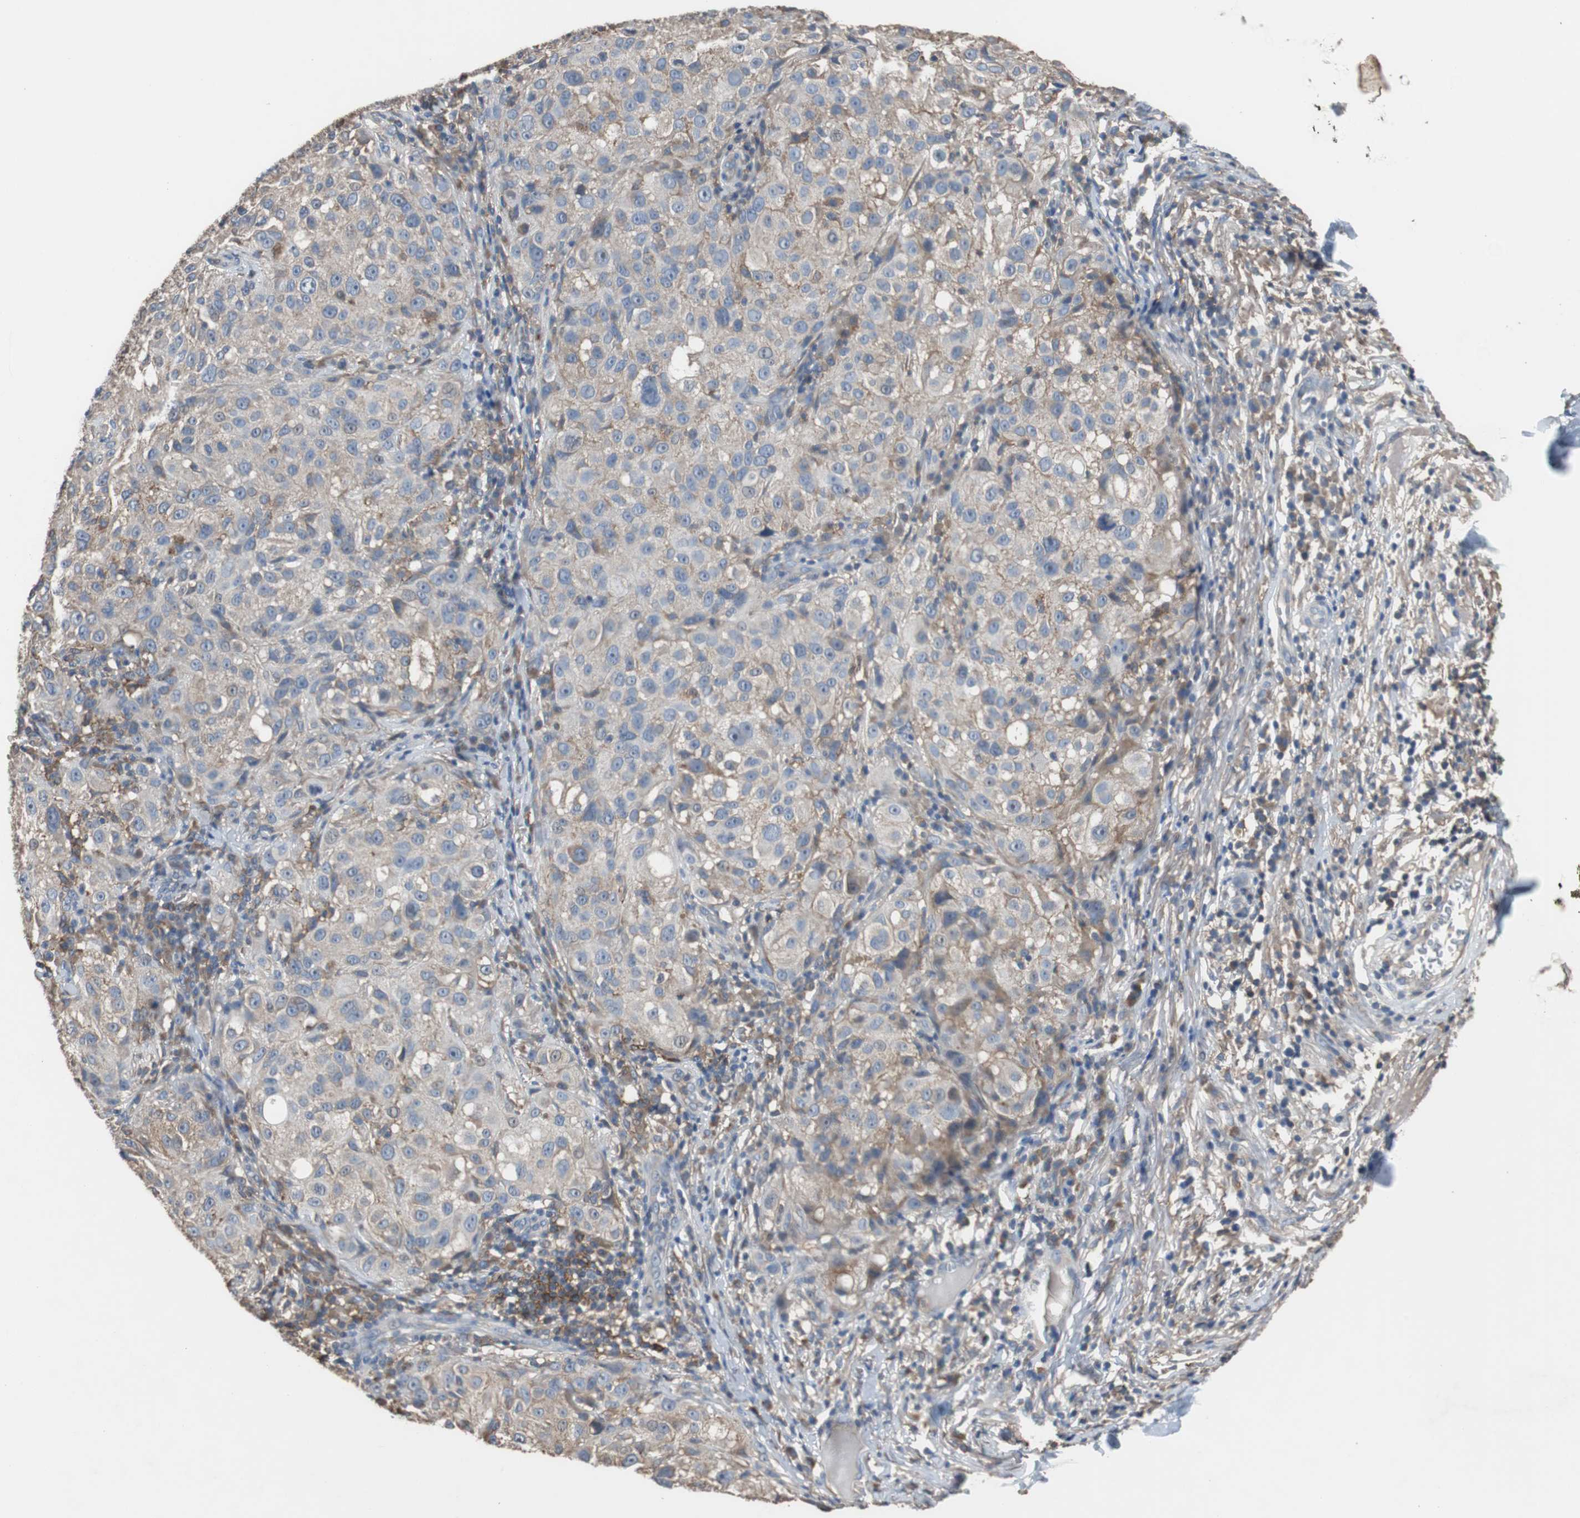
{"staining": {"intensity": "weak", "quantity": "25%-75%", "location": "cytoplasmic/membranous"}, "tissue": "melanoma", "cell_type": "Tumor cells", "image_type": "cancer", "snomed": [{"axis": "morphology", "description": "Necrosis, NOS"}, {"axis": "morphology", "description": "Malignant melanoma, NOS"}, {"axis": "topography", "description": "Skin"}], "caption": "The photomicrograph shows immunohistochemical staining of malignant melanoma. There is weak cytoplasmic/membranous expression is identified in approximately 25%-75% of tumor cells. Immunohistochemistry stains the protein in brown and the nuclei are stained blue.", "gene": "SCIMP", "patient": {"sex": "female", "age": 87}}